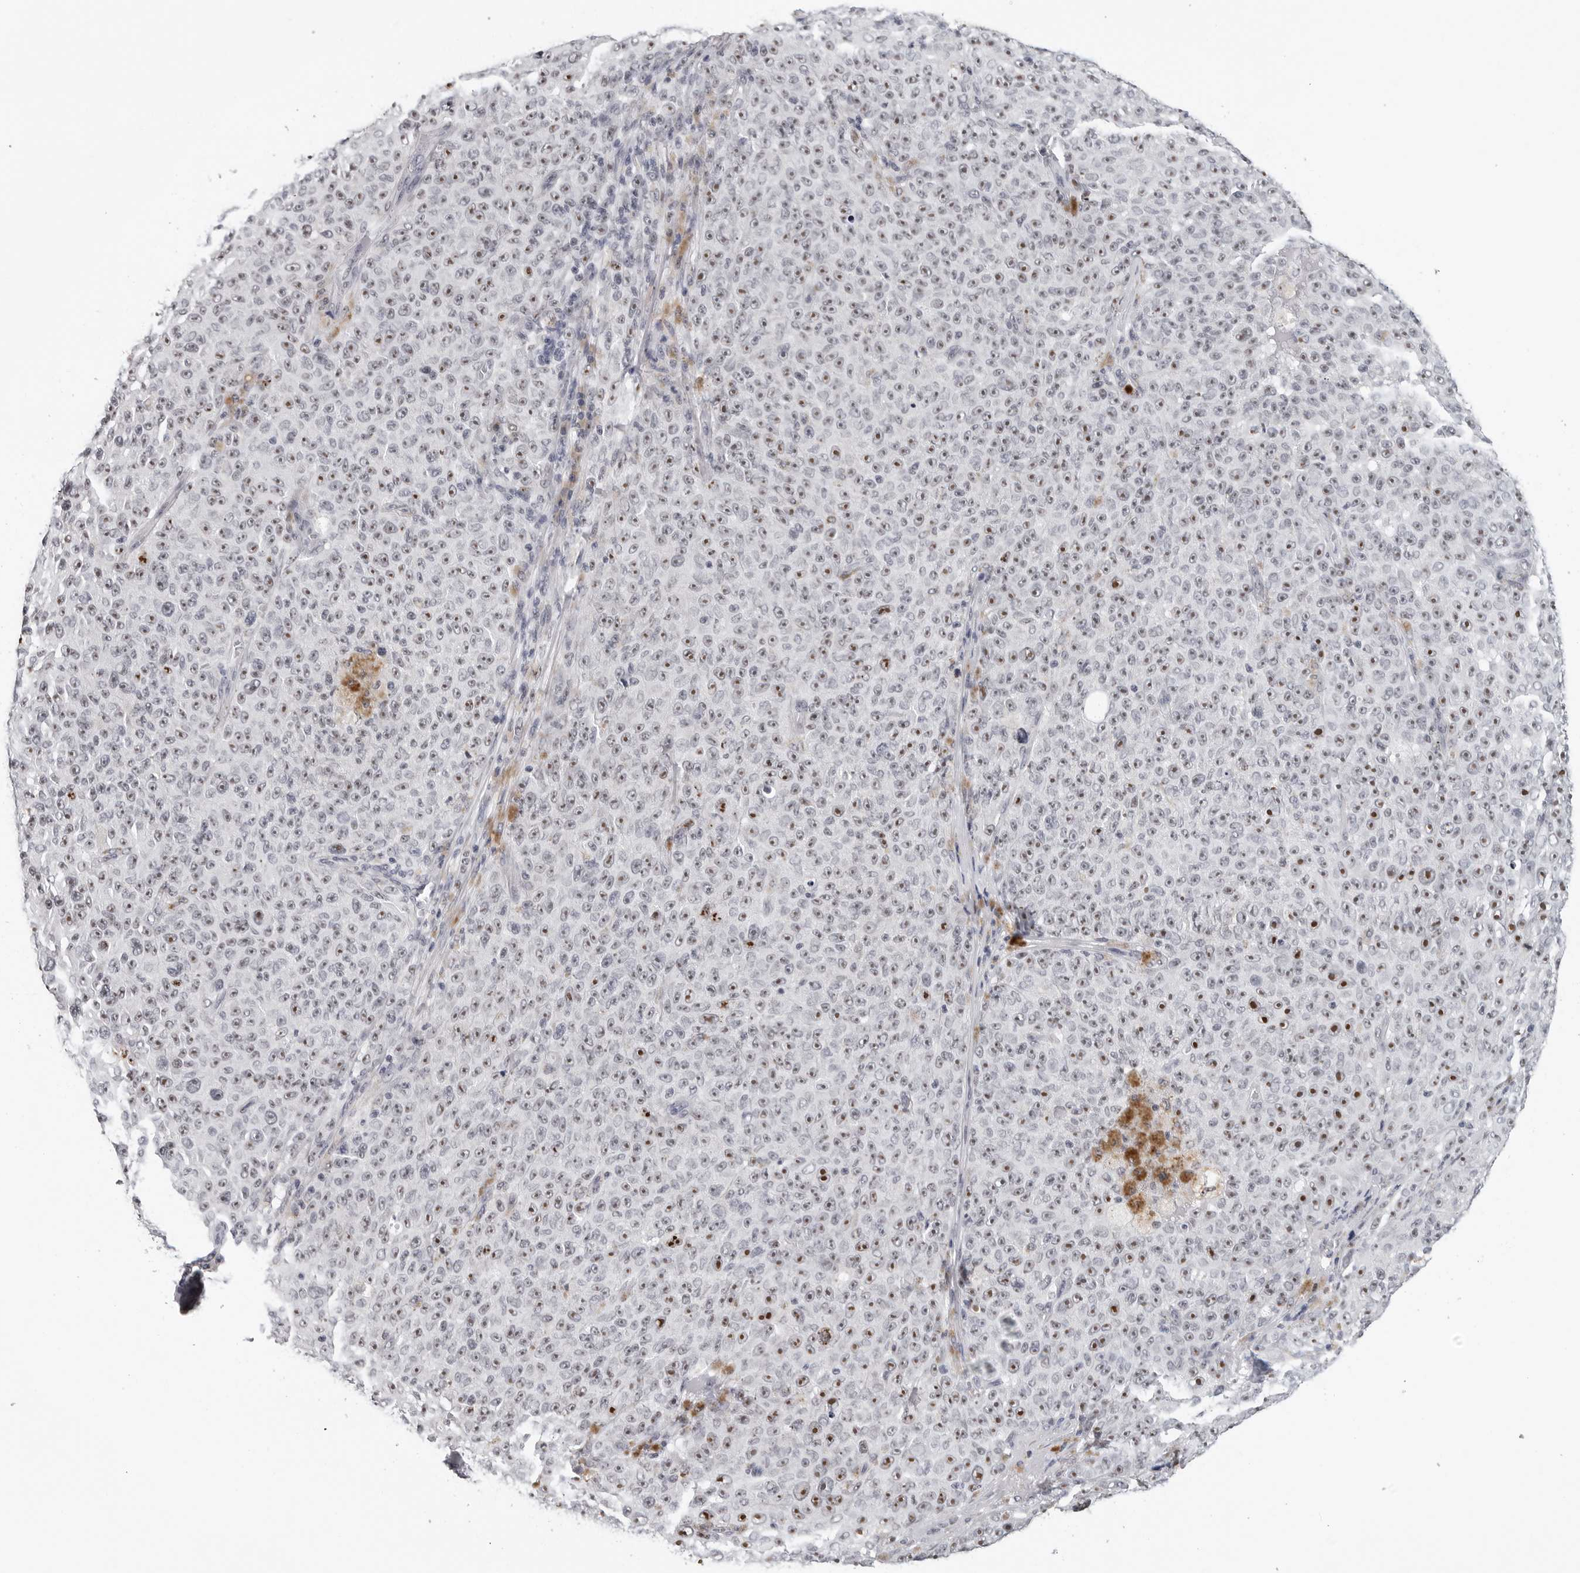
{"staining": {"intensity": "strong", "quantity": "25%-75%", "location": "nuclear"}, "tissue": "melanoma", "cell_type": "Tumor cells", "image_type": "cancer", "snomed": [{"axis": "morphology", "description": "Malignant melanoma, NOS"}, {"axis": "topography", "description": "Skin"}], "caption": "The micrograph shows a brown stain indicating the presence of a protein in the nuclear of tumor cells in malignant melanoma.", "gene": "GNL2", "patient": {"sex": "female", "age": 82}}